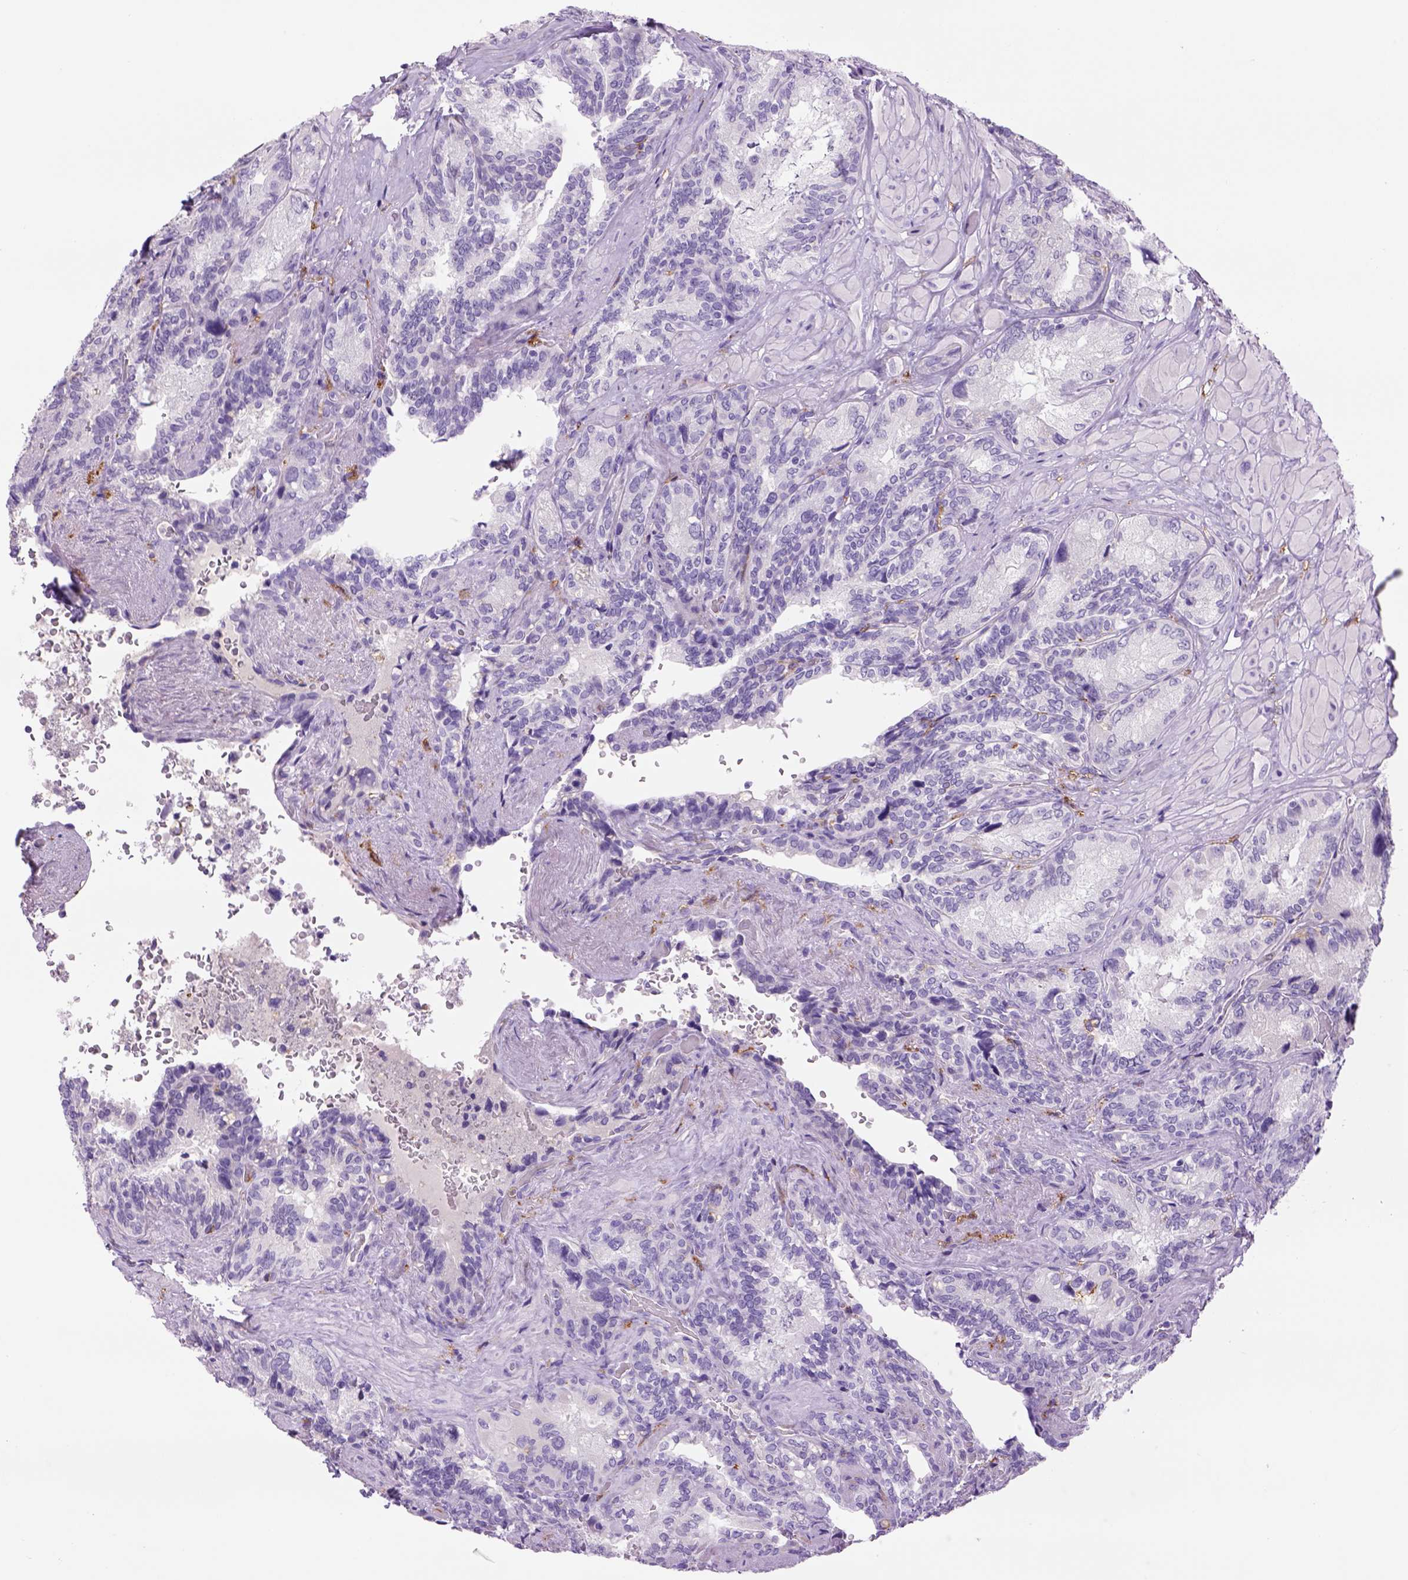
{"staining": {"intensity": "negative", "quantity": "none", "location": "none"}, "tissue": "seminal vesicle", "cell_type": "Glandular cells", "image_type": "normal", "snomed": [{"axis": "morphology", "description": "Normal tissue, NOS"}, {"axis": "topography", "description": "Seminal veicle"}], "caption": "Histopathology image shows no protein staining in glandular cells of normal seminal vesicle.", "gene": "CD14", "patient": {"sex": "male", "age": 69}}